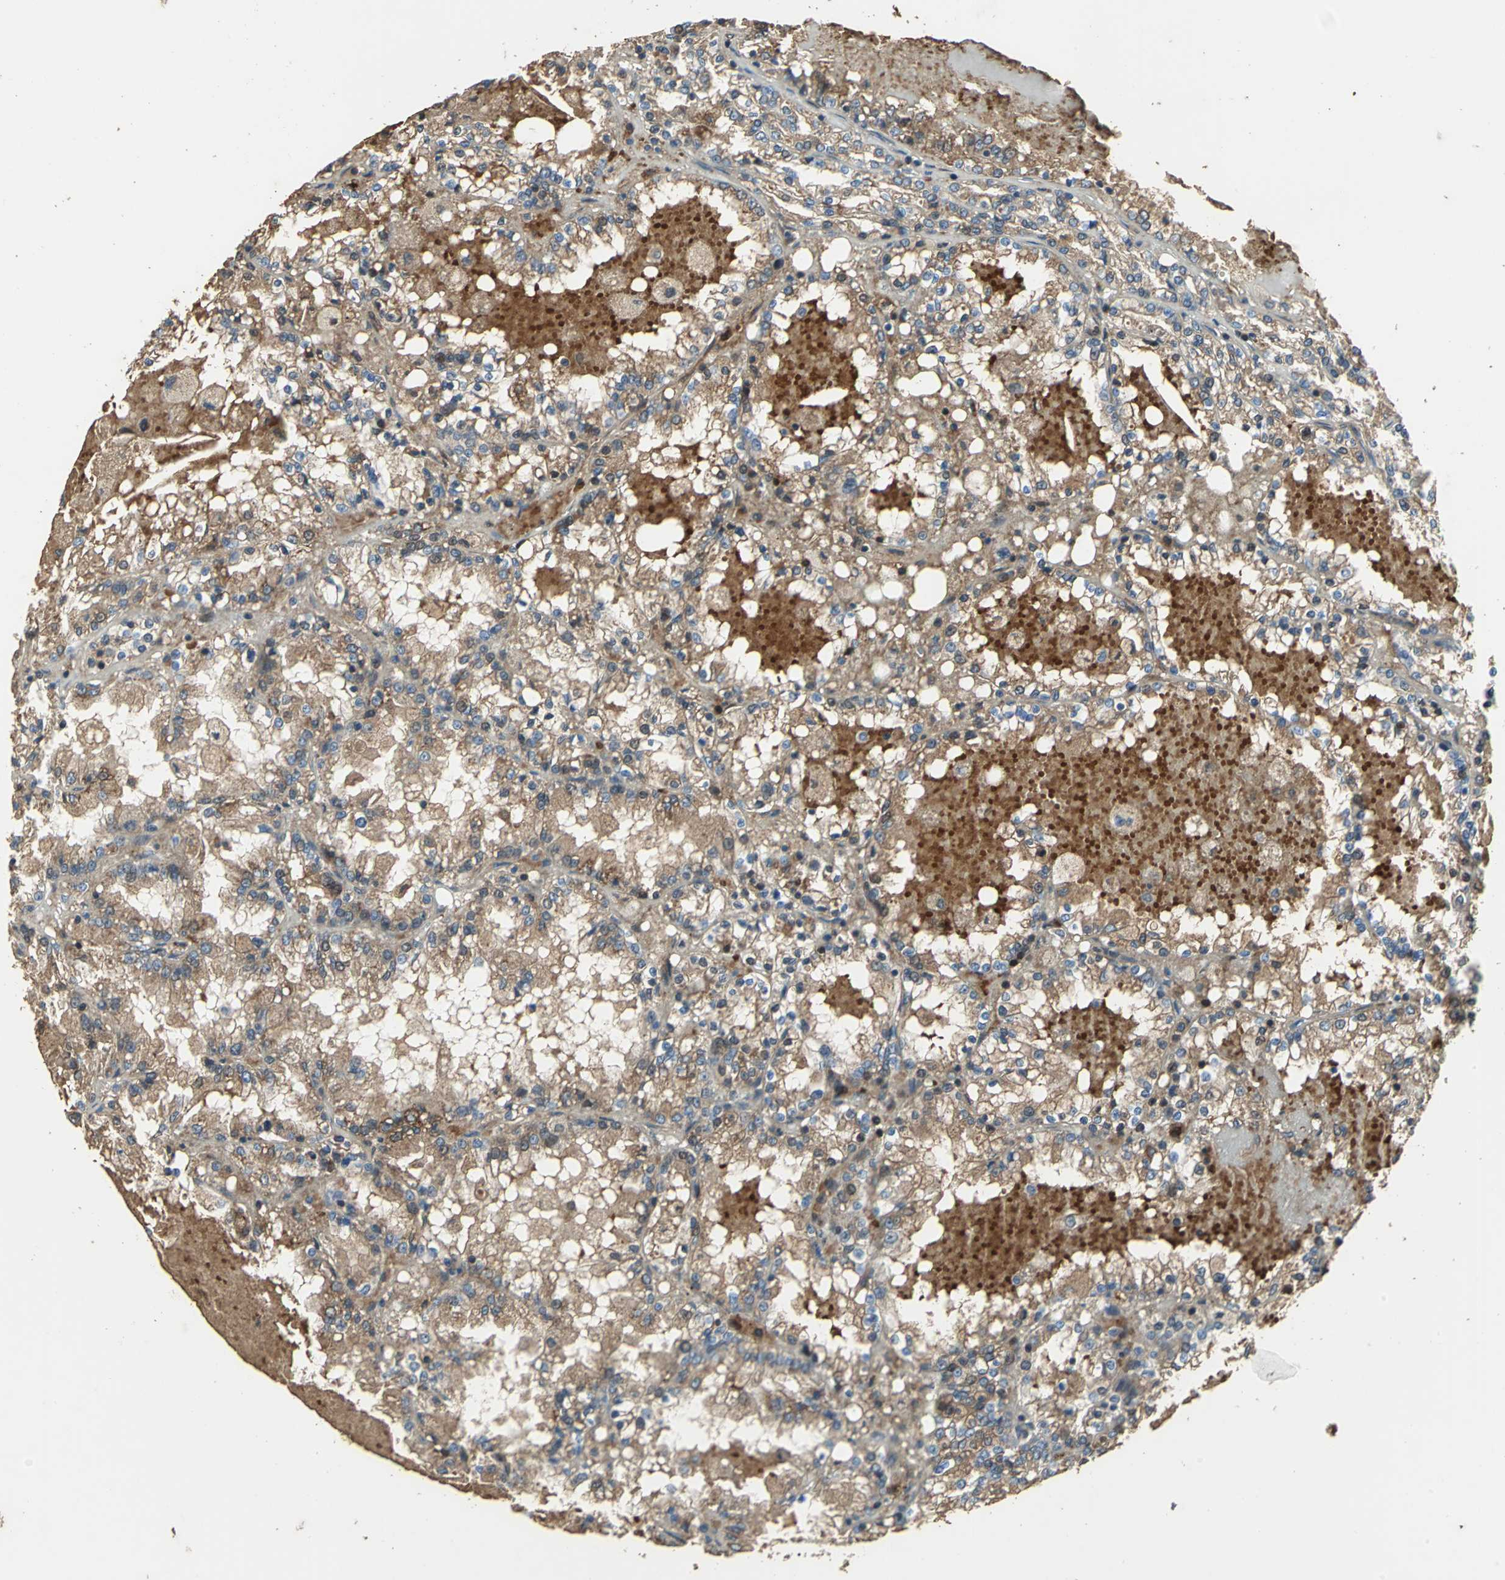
{"staining": {"intensity": "moderate", "quantity": ">75%", "location": "cytoplasmic/membranous"}, "tissue": "renal cancer", "cell_type": "Tumor cells", "image_type": "cancer", "snomed": [{"axis": "morphology", "description": "Adenocarcinoma, NOS"}, {"axis": "topography", "description": "Kidney"}], "caption": "Protein expression by immunohistochemistry exhibits moderate cytoplasmic/membranous staining in about >75% of tumor cells in renal adenocarcinoma. (DAB (3,3'-diaminobenzidine) IHC with brightfield microscopy, high magnification).", "gene": "POLRMT", "patient": {"sex": "female", "age": 56}}